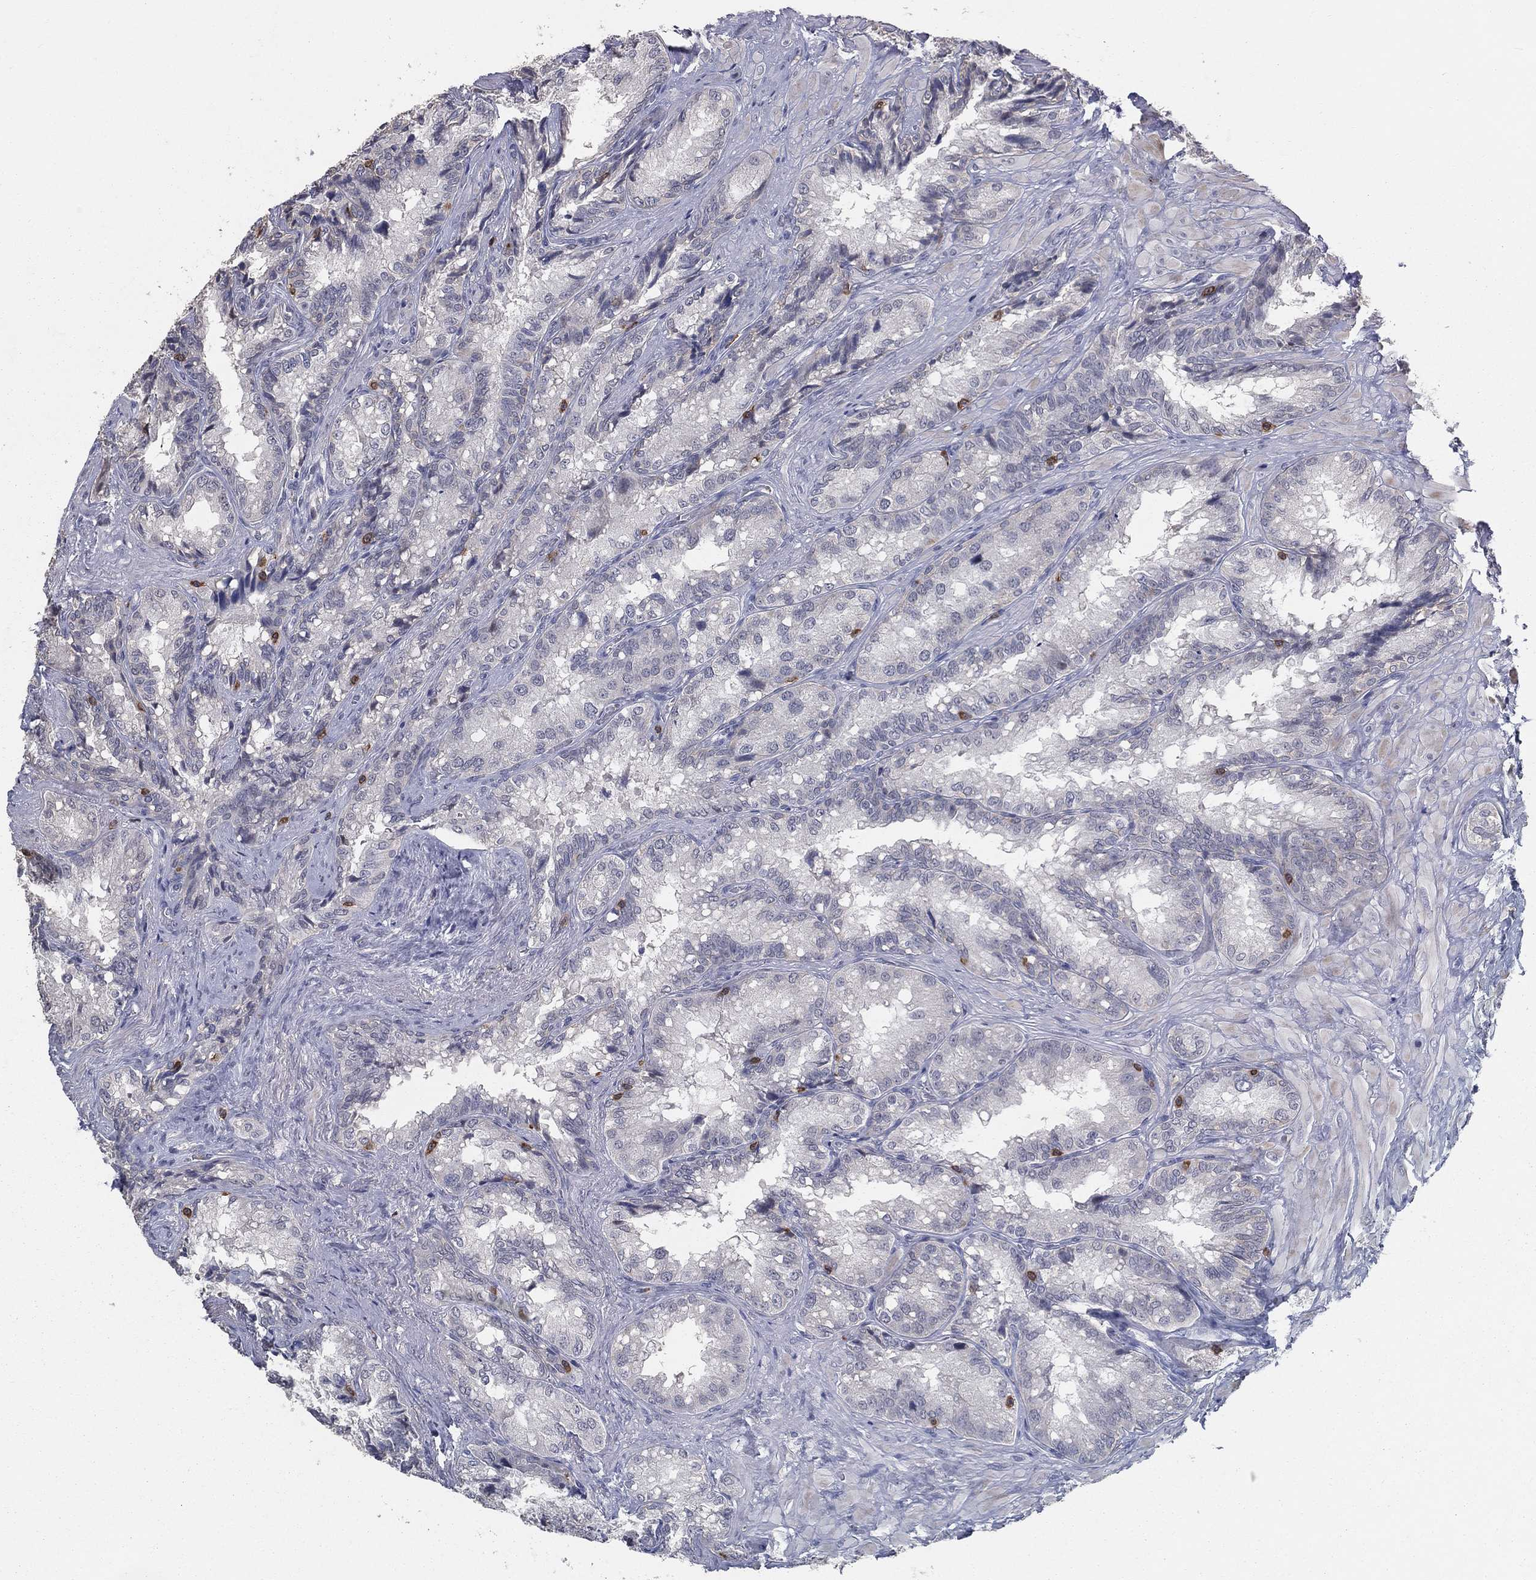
{"staining": {"intensity": "negative", "quantity": "none", "location": "none"}, "tissue": "seminal vesicle", "cell_type": "Glandular cells", "image_type": "normal", "snomed": [{"axis": "morphology", "description": "Normal tissue, NOS"}, {"axis": "topography", "description": "Seminal veicle"}], "caption": "IHC photomicrograph of benign seminal vesicle: human seminal vesicle stained with DAB shows no significant protein staining in glandular cells.", "gene": "PSTPIP1", "patient": {"sex": "male", "age": 68}}